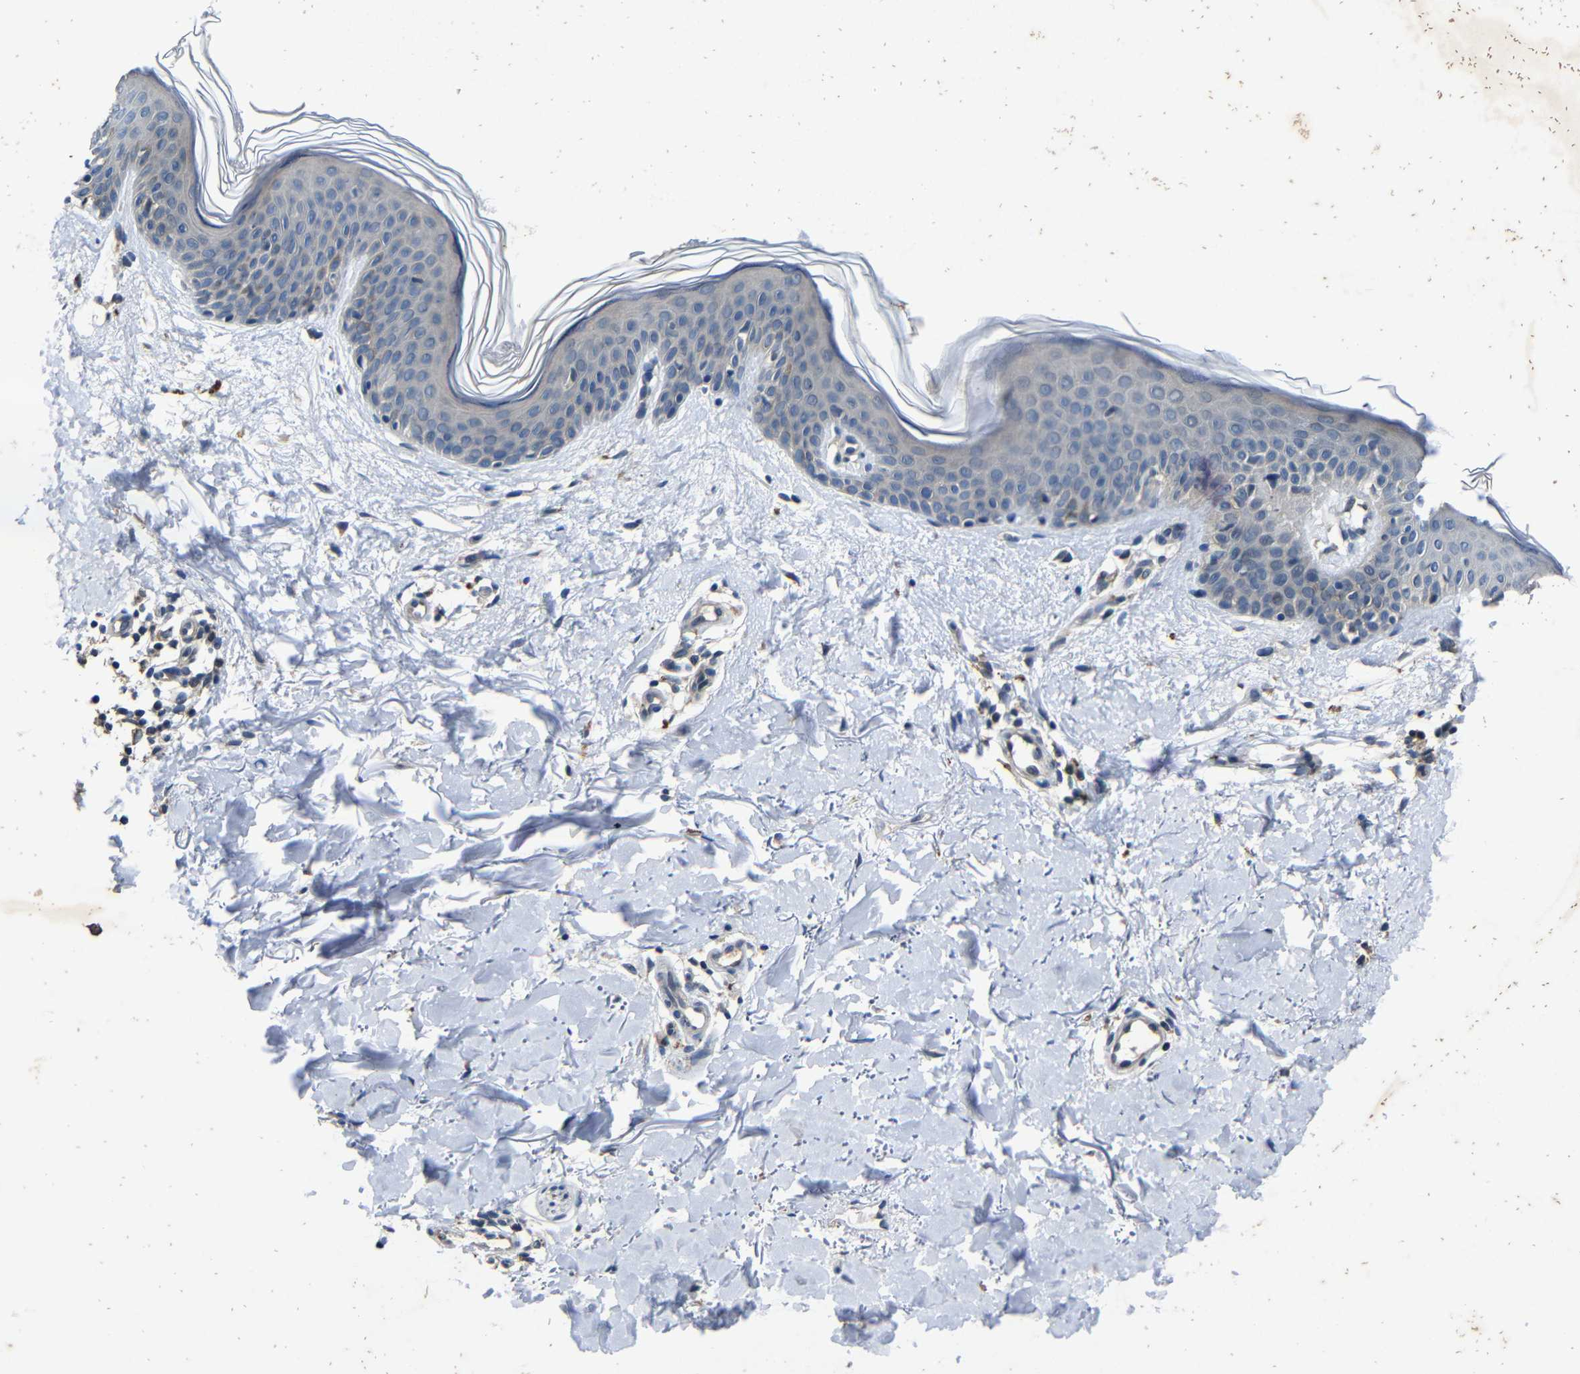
{"staining": {"intensity": "negative", "quantity": "none", "location": "none"}, "tissue": "skin", "cell_type": "Fibroblasts", "image_type": "normal", "snomed": [{"axis": "morphology", "description": "Normal tissue, NOS"}, {"axis": "topography", "description": "Skin"}], "caption": "Skin stained for a protein using immunohistochemistry reveals no positivity fibroblasts.", "gene": "C6orf89", "patient": {"sex": "female", "age": 56}}